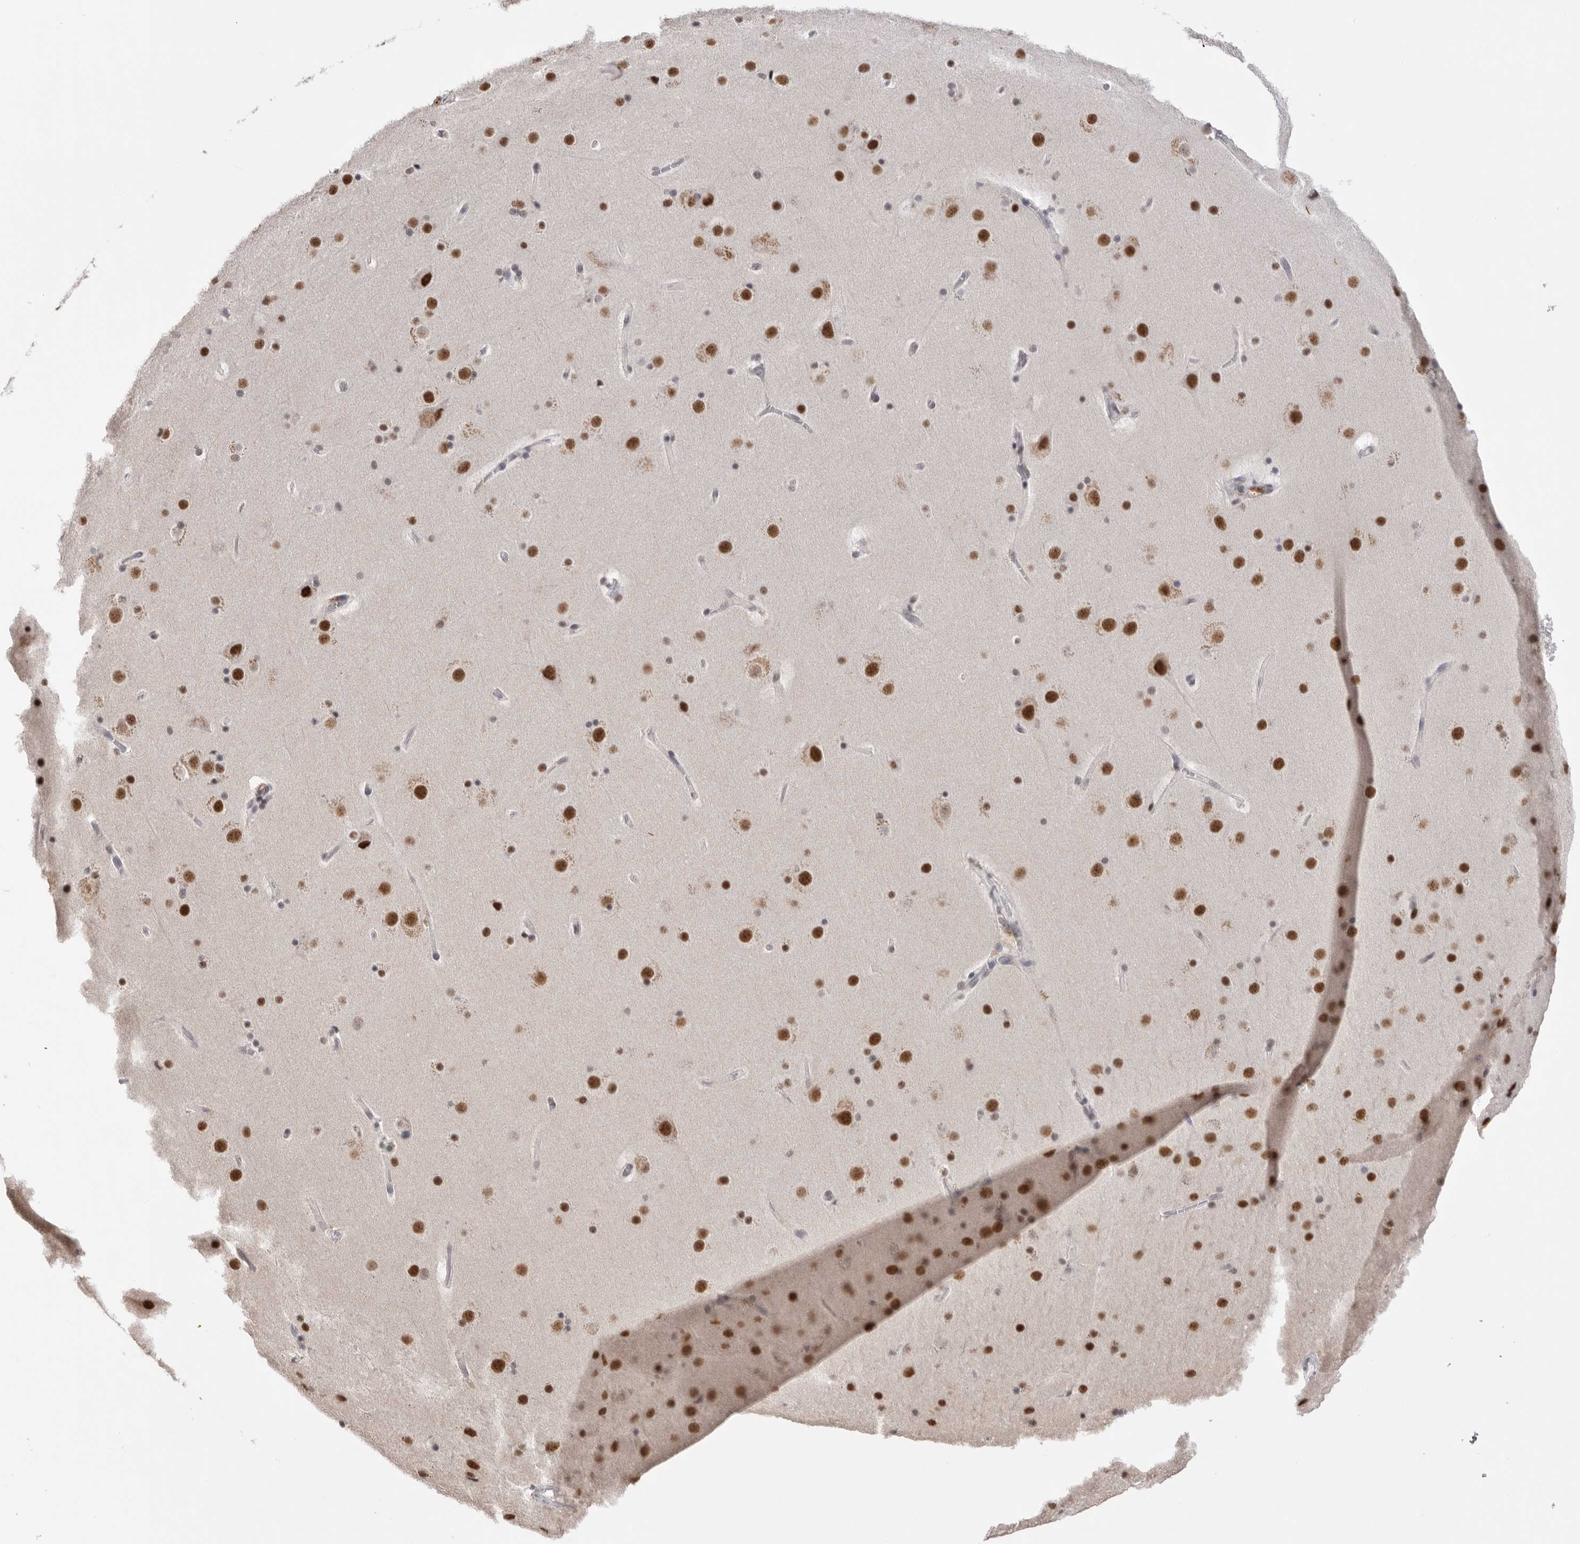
{"staining": {"intensity": "negative", "quantity": "none", "location": "none"}, "tissue": "cerebral cortex", "cell_type": "Endothelial cells", "image_type": "normal", "snomed": [{"axis": "morphology", "description": "Normal tissue, NOS"}, {"axis": "topography", "description": "Cerebral cortex"}], "caption": "A high-resolution photomicrograph shows IHC staining of benign cerebral cortex, which reveals no significant positivity in endothelial cells. (DAB (3,3'-diaminobenzidine) IHC, high magnification).", "gene": "BCLAF3", "patient": {"sex": "male", "age": 57}}